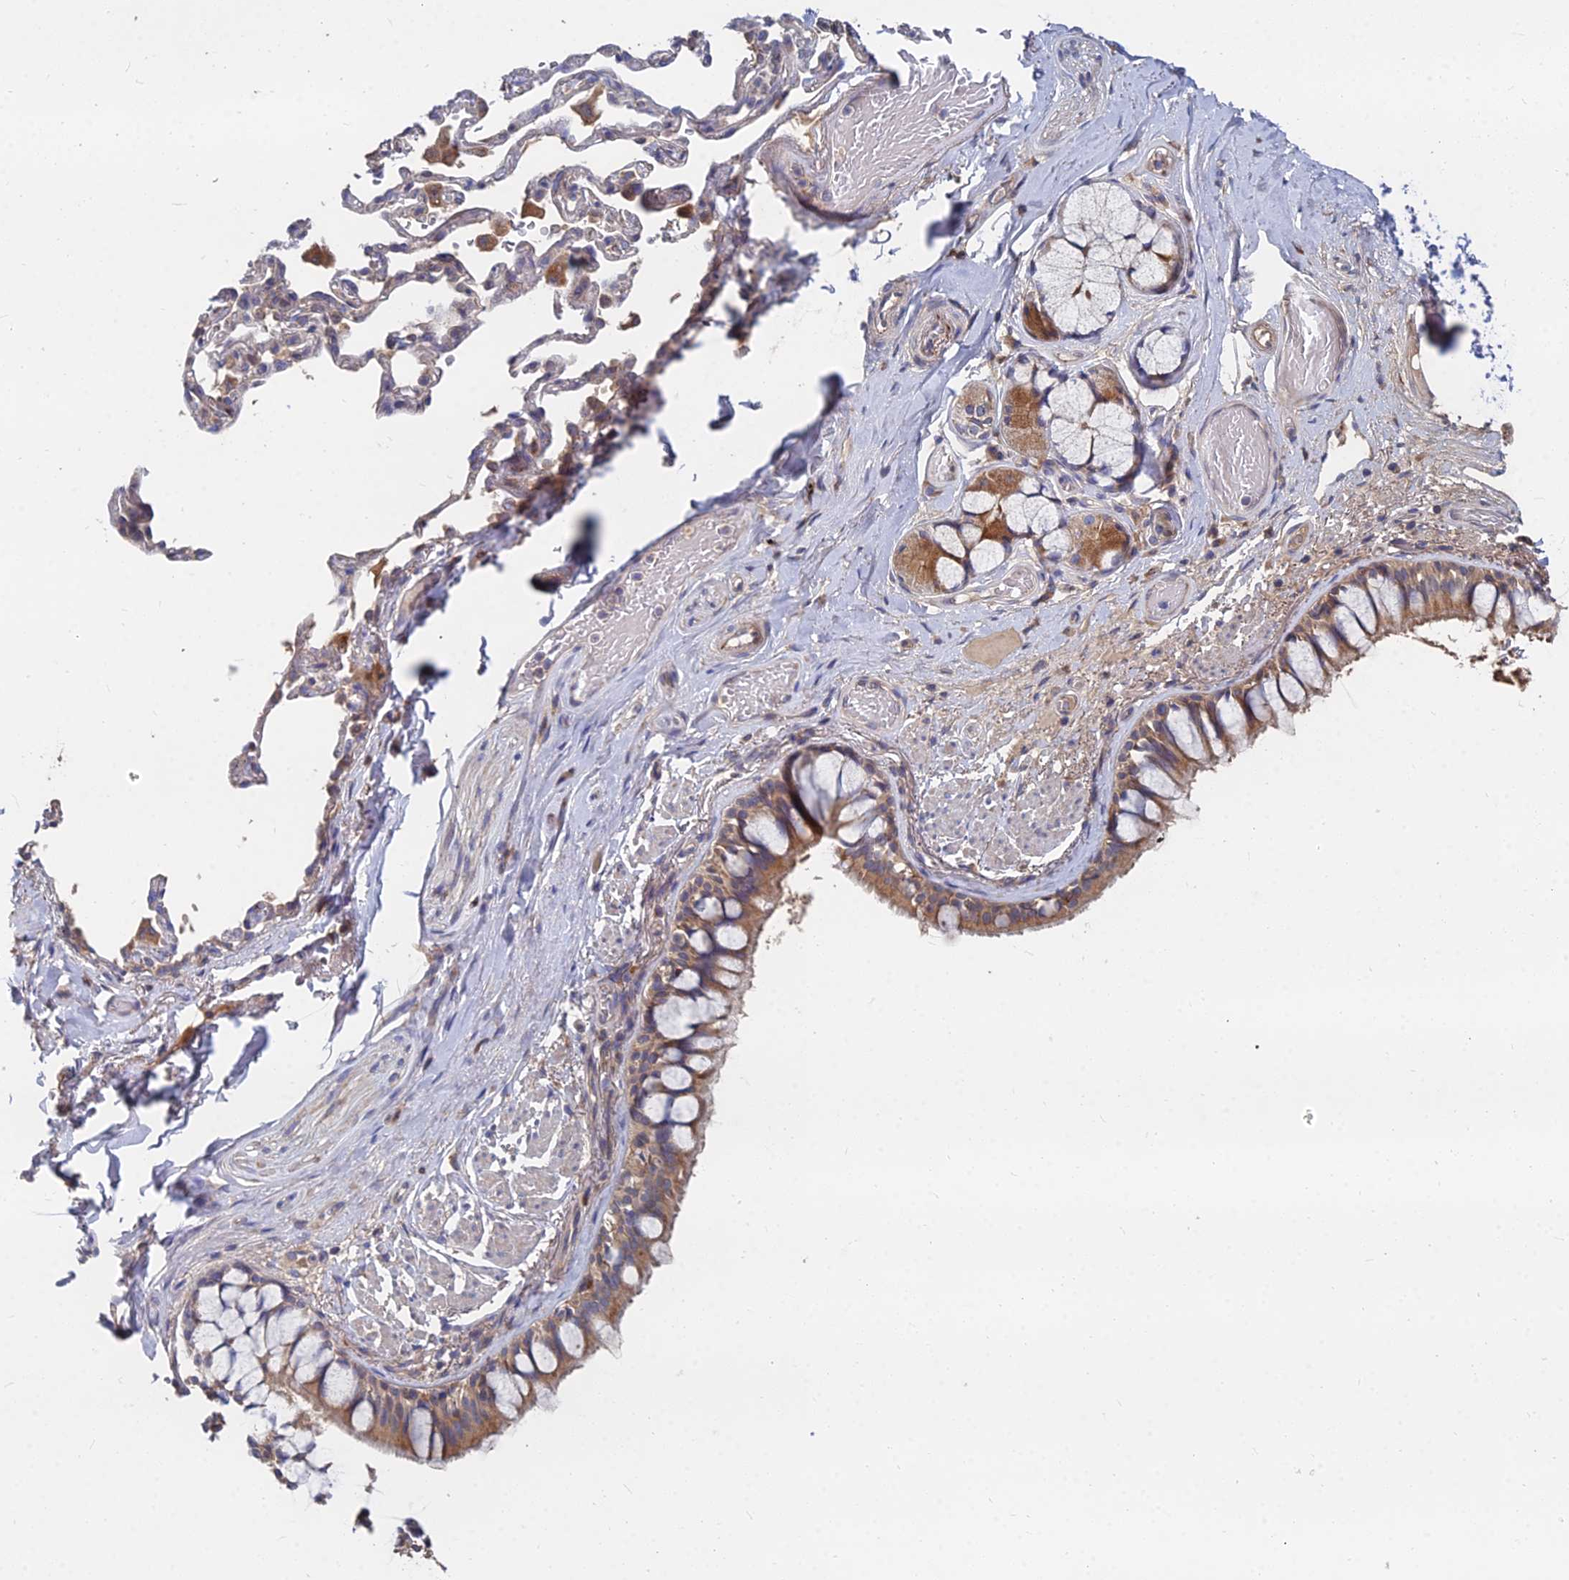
{"staining": {"intensity": "moderate", "quantity": ">75%", "location": "cytoplasmic/membranous"}, "tissue": "bronchus", "cell_type": "Respiratory epithelial cells", "image_type": "normal", "snomed": [{"axis": "morphology", "description": "Normal tissue, NOS"}, {"axis": "topography", "description": "Bronchus"}], "caption": "Human bronchus stained with a brown dye displays moderate cytoplasmic/membranous positive positivity in about >75% of respiratory epithelial cells.", "gene": "CCZ1B", "patient": {"sex": "male", "age": 70}}